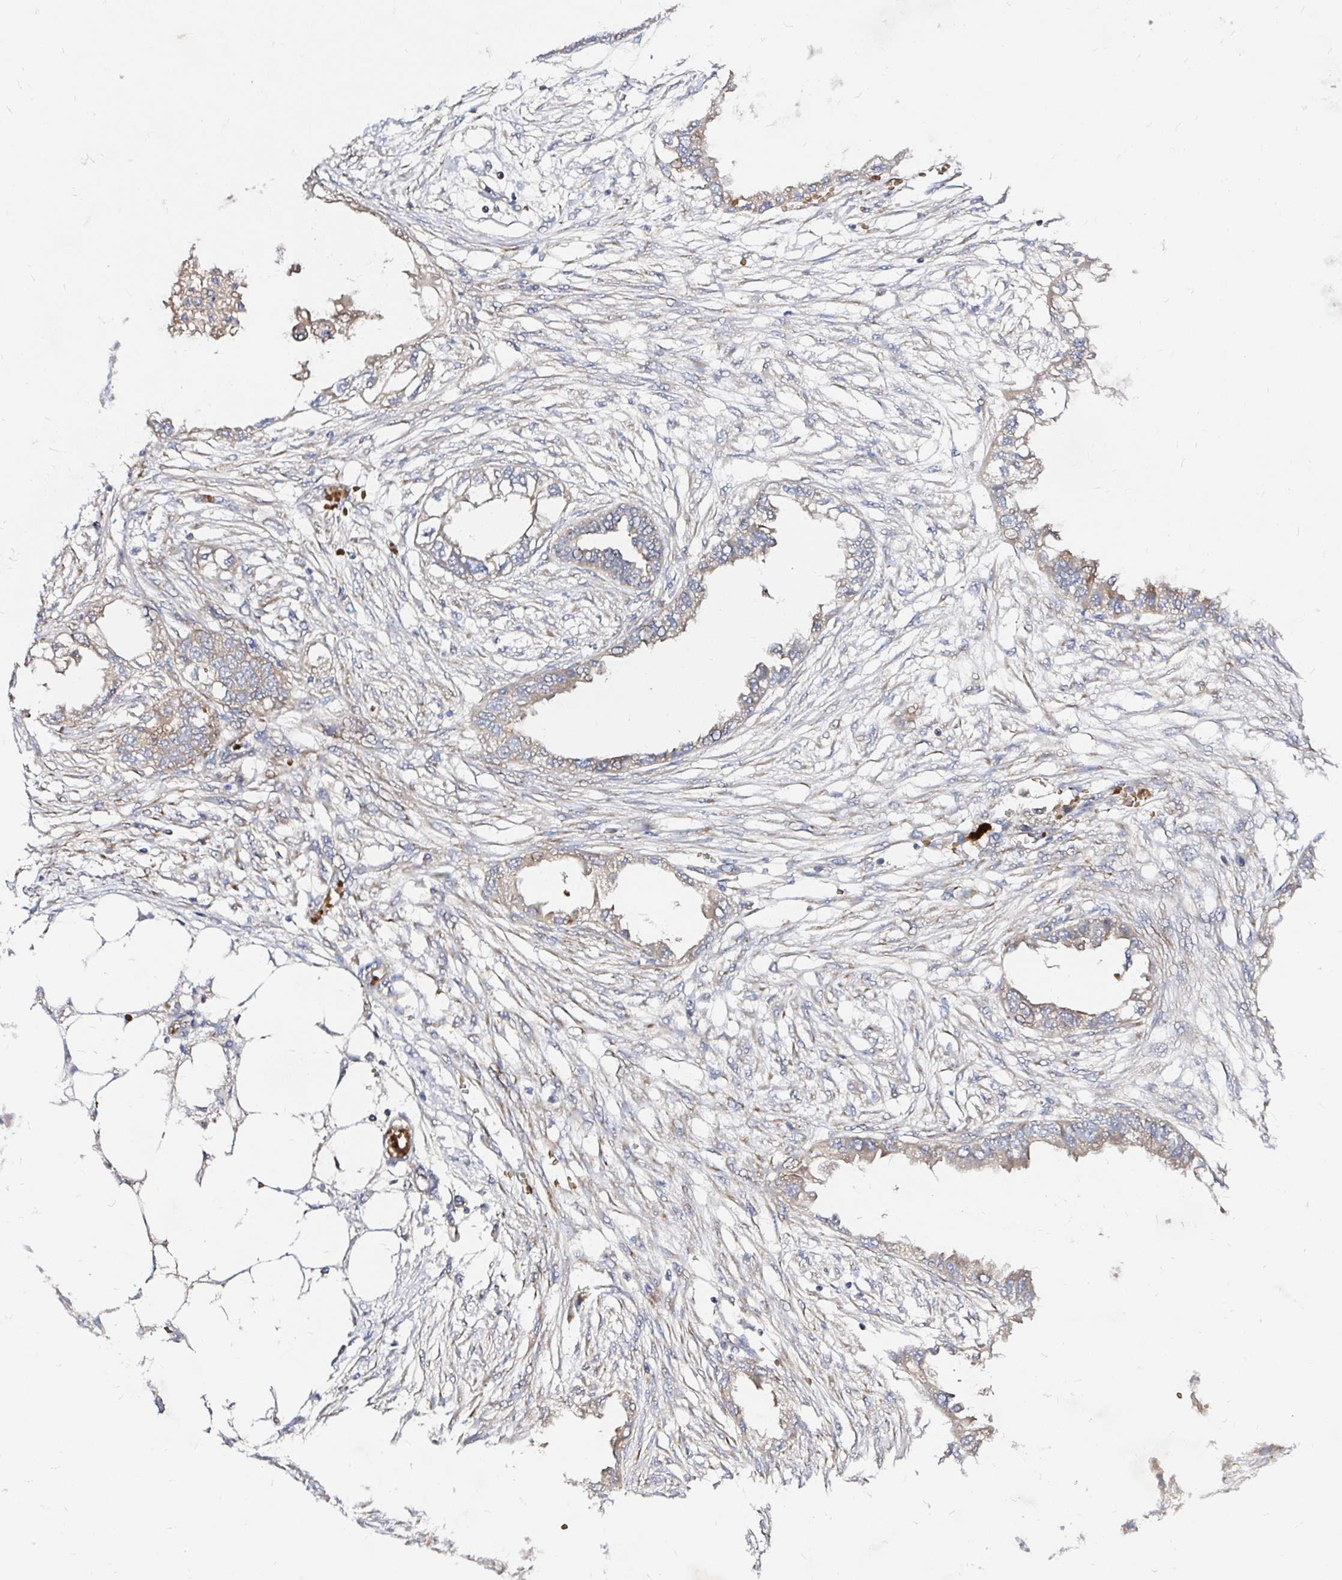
{"staining": {"intensity": "weak", "quantity": "<25%", "location": "cytoplasmic/membranous"}, "tissue": "endometrial cancer", "cell_type": "Tumor cells", "image_type": "cancer", "snomed": [{"axis": "morphology", "description": "Adenocarcinoma, NOS"}, {"axis": "morphology", "description": "Adenocarcinoma, metastatic, NOS"}, {"axis": "topography", "description": "Adipose tissue"}, {"axis": "topography", "description": "Endometrium"}], "caption": "Immunohistochemistry photomicrograph of neoplastic tissue: adenocarcinoma (endometrial) stained with DAB demonstrates no significant protein positivity in tumor cells. (Brightfield microscopy of DAB immunohistochemistry at high magnification).", "gene": "ARHGEF37", "patient": {"sex": "female", "age": 67}}